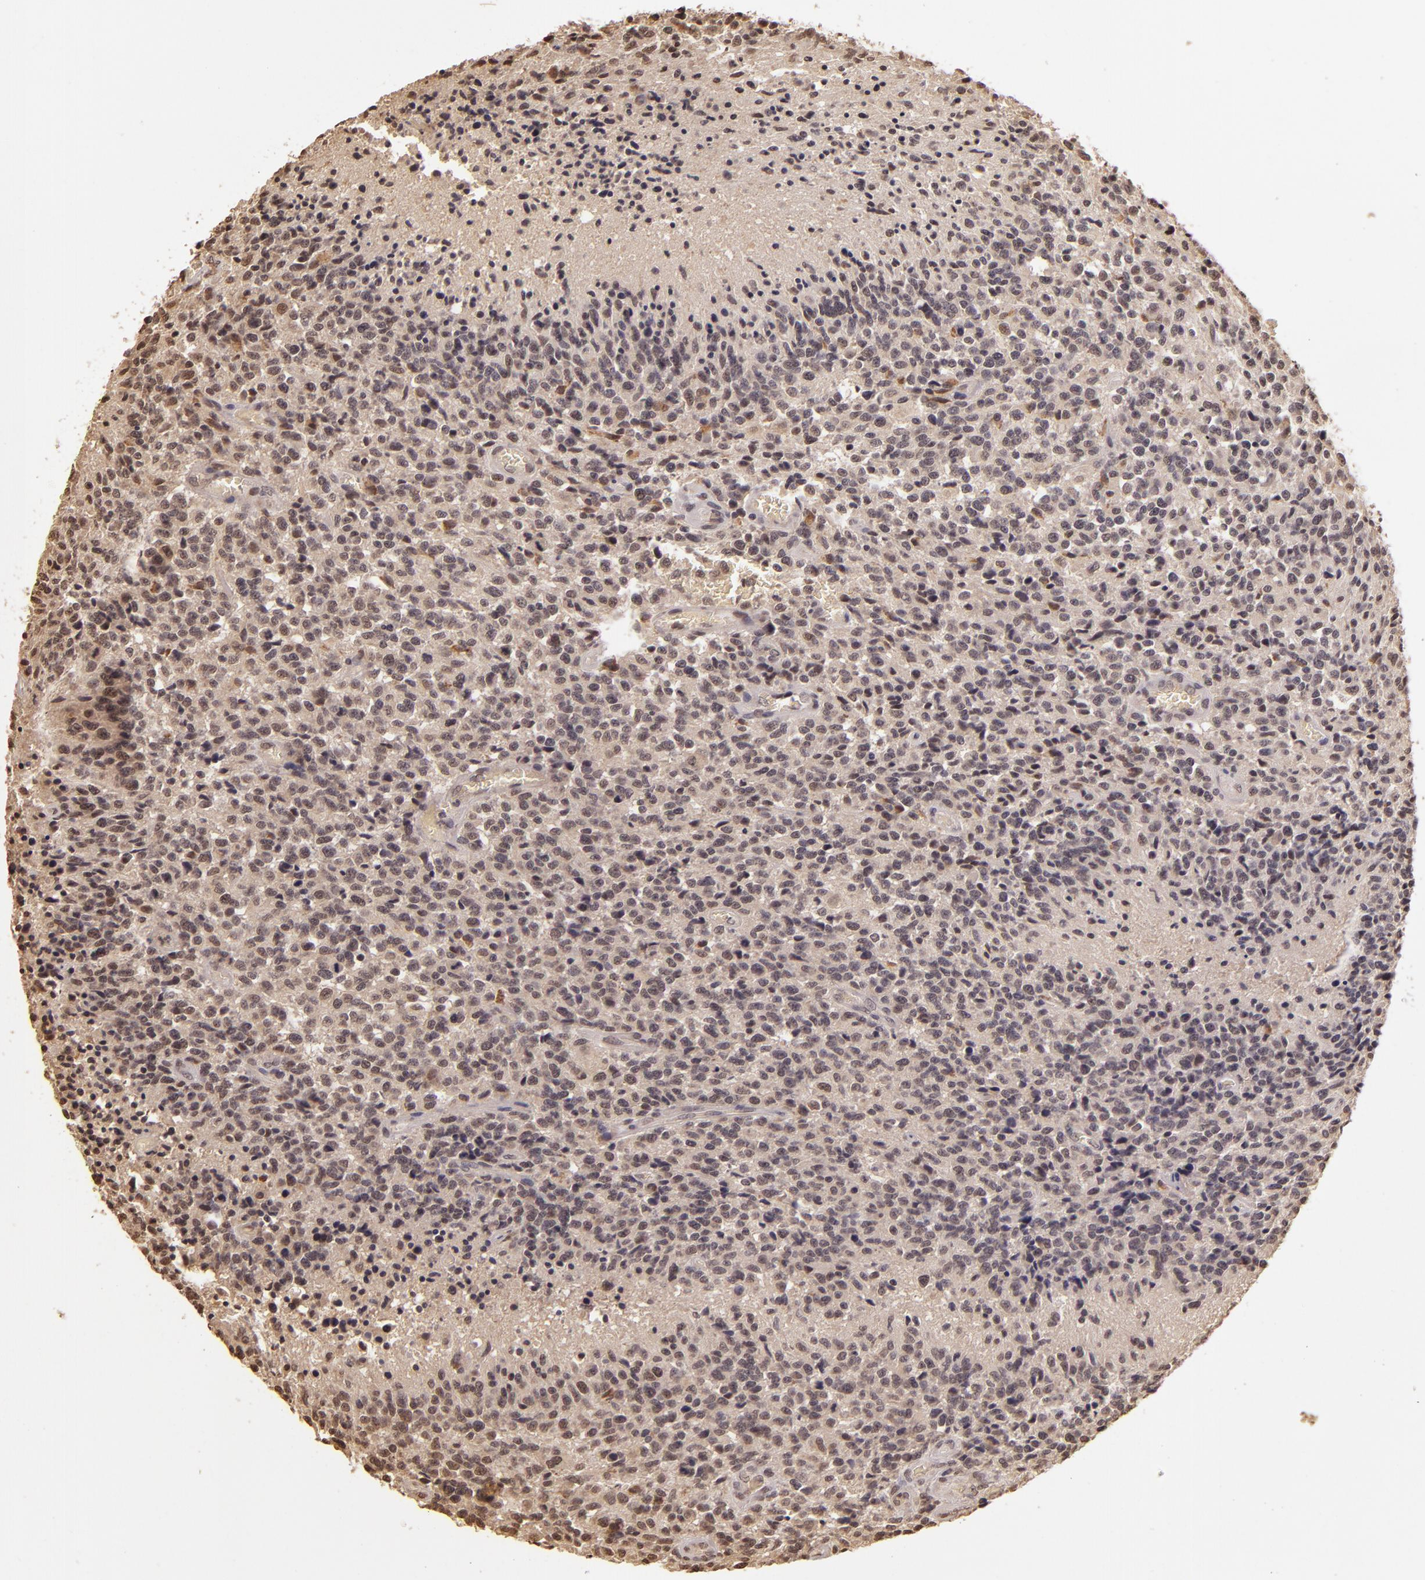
{"staining": {"intensity": "moderate", "quantity": ">75%", "location": "cytoplasmic/membranous,nuclear"}, "tissue": "glioma", "cell_type": "Tumor cells", "image_type": "cancer", "snomed": [{"axis": "morphology", "description": "Glioma, malignant, High grade"}, {"axis": "topography", "description": "Brain"}], "caption": "Immunohistochemical staining of glioma demonstrates medium levels of moderate cytoplasmic/membranous and nuclear staining in approximately >75% of tumor cells.", "gene": "CUL1", "patient": {"sex": "male", "age": 36}}